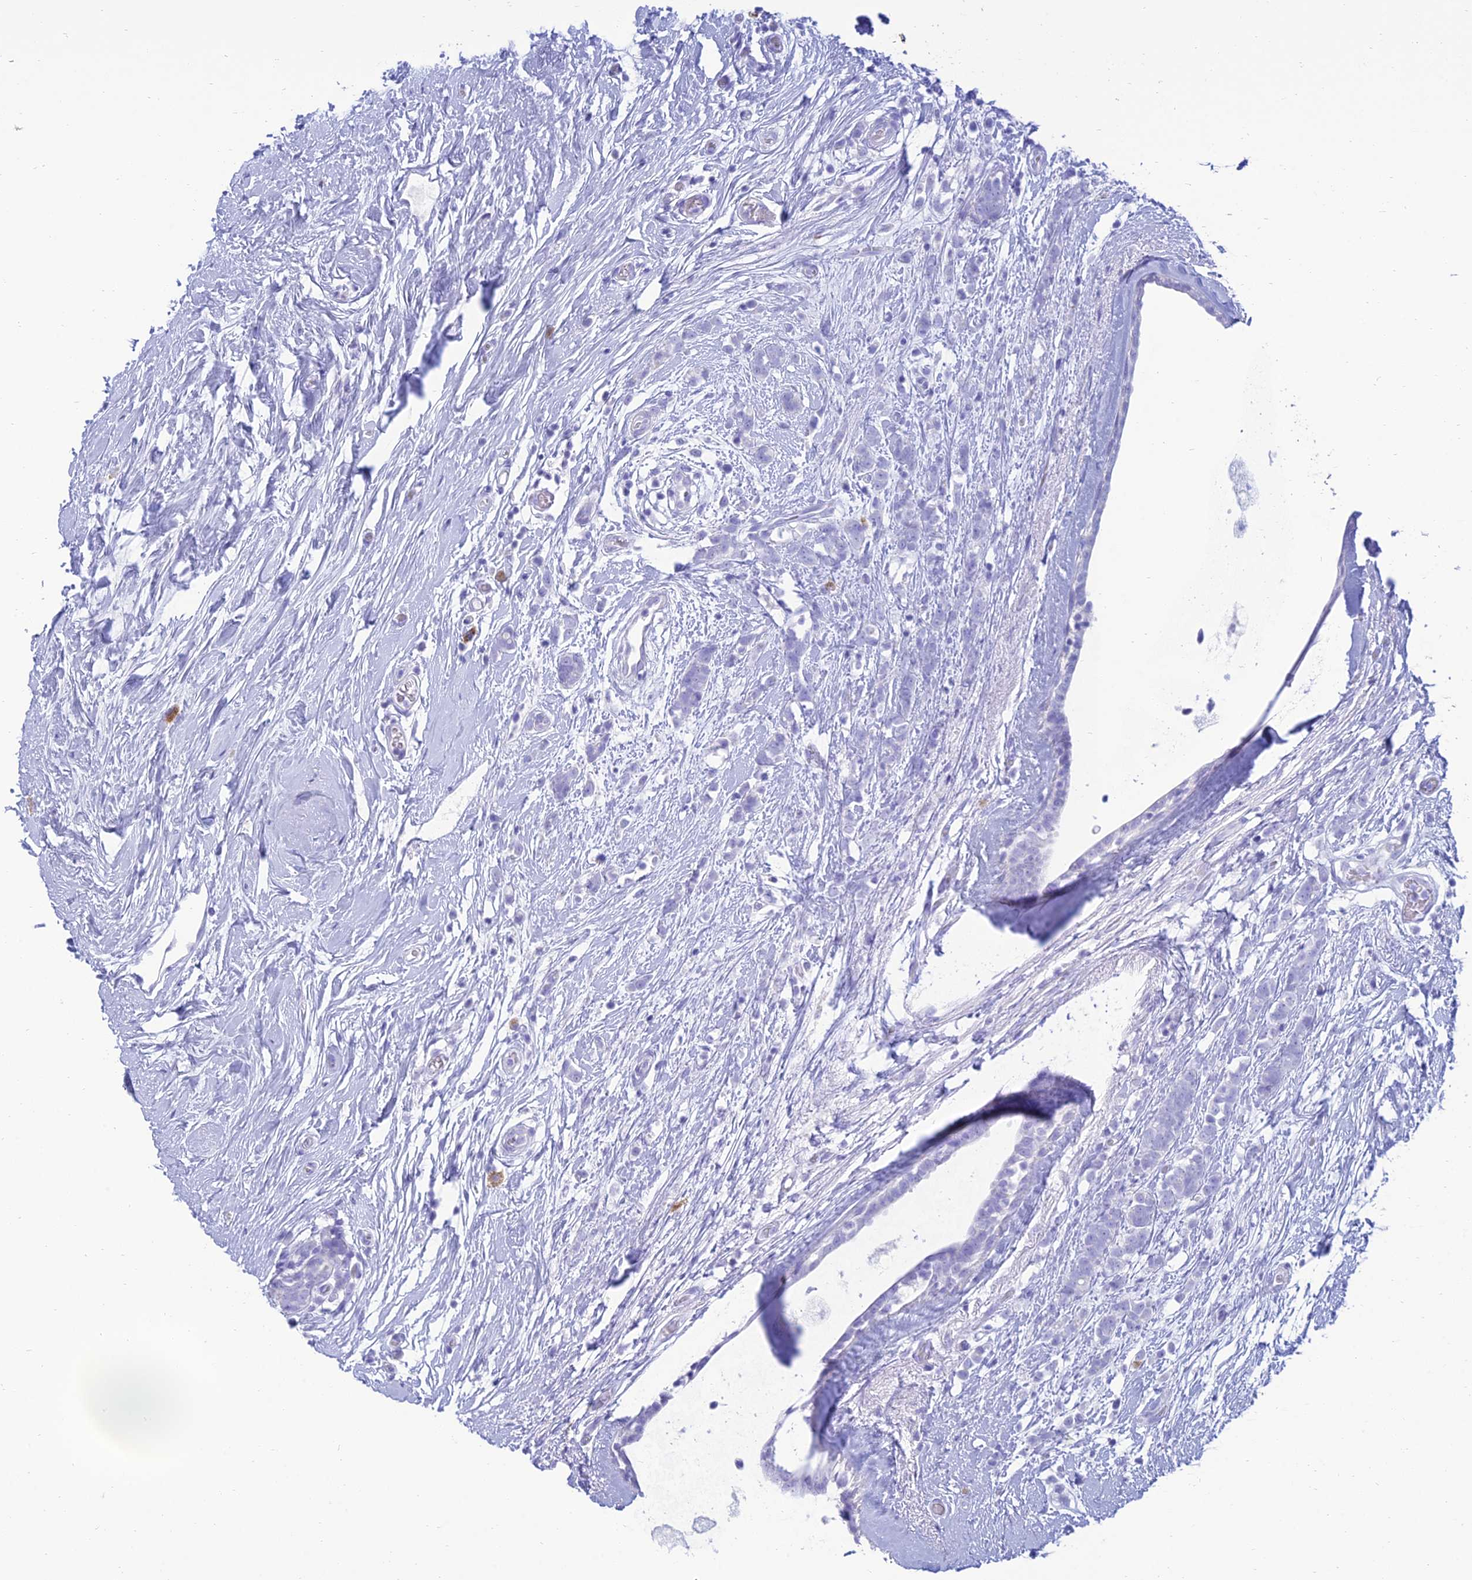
{"staining": {"intensity": "negative", "quantity": "none", "location": "none"}, "tissue": "breast cancer", "cell_type": "Tumor cells", "image_type": "cancer", "snomed": [{"axis": "morphology", "description": "Lobular carcinoma"}, {"axis": "topography", "description": "Breast"}], "caption": "High magnification brightfield microscopy of breast cancer (lobular carcinoma) stained with DAB (3,3'-diaminobenzidine) (brown) and counterstained with hematoxylin (blue): tumor cells show no significant expression.", "gene": "MAL2", "patient": {"sex": "female", "age": 58}}